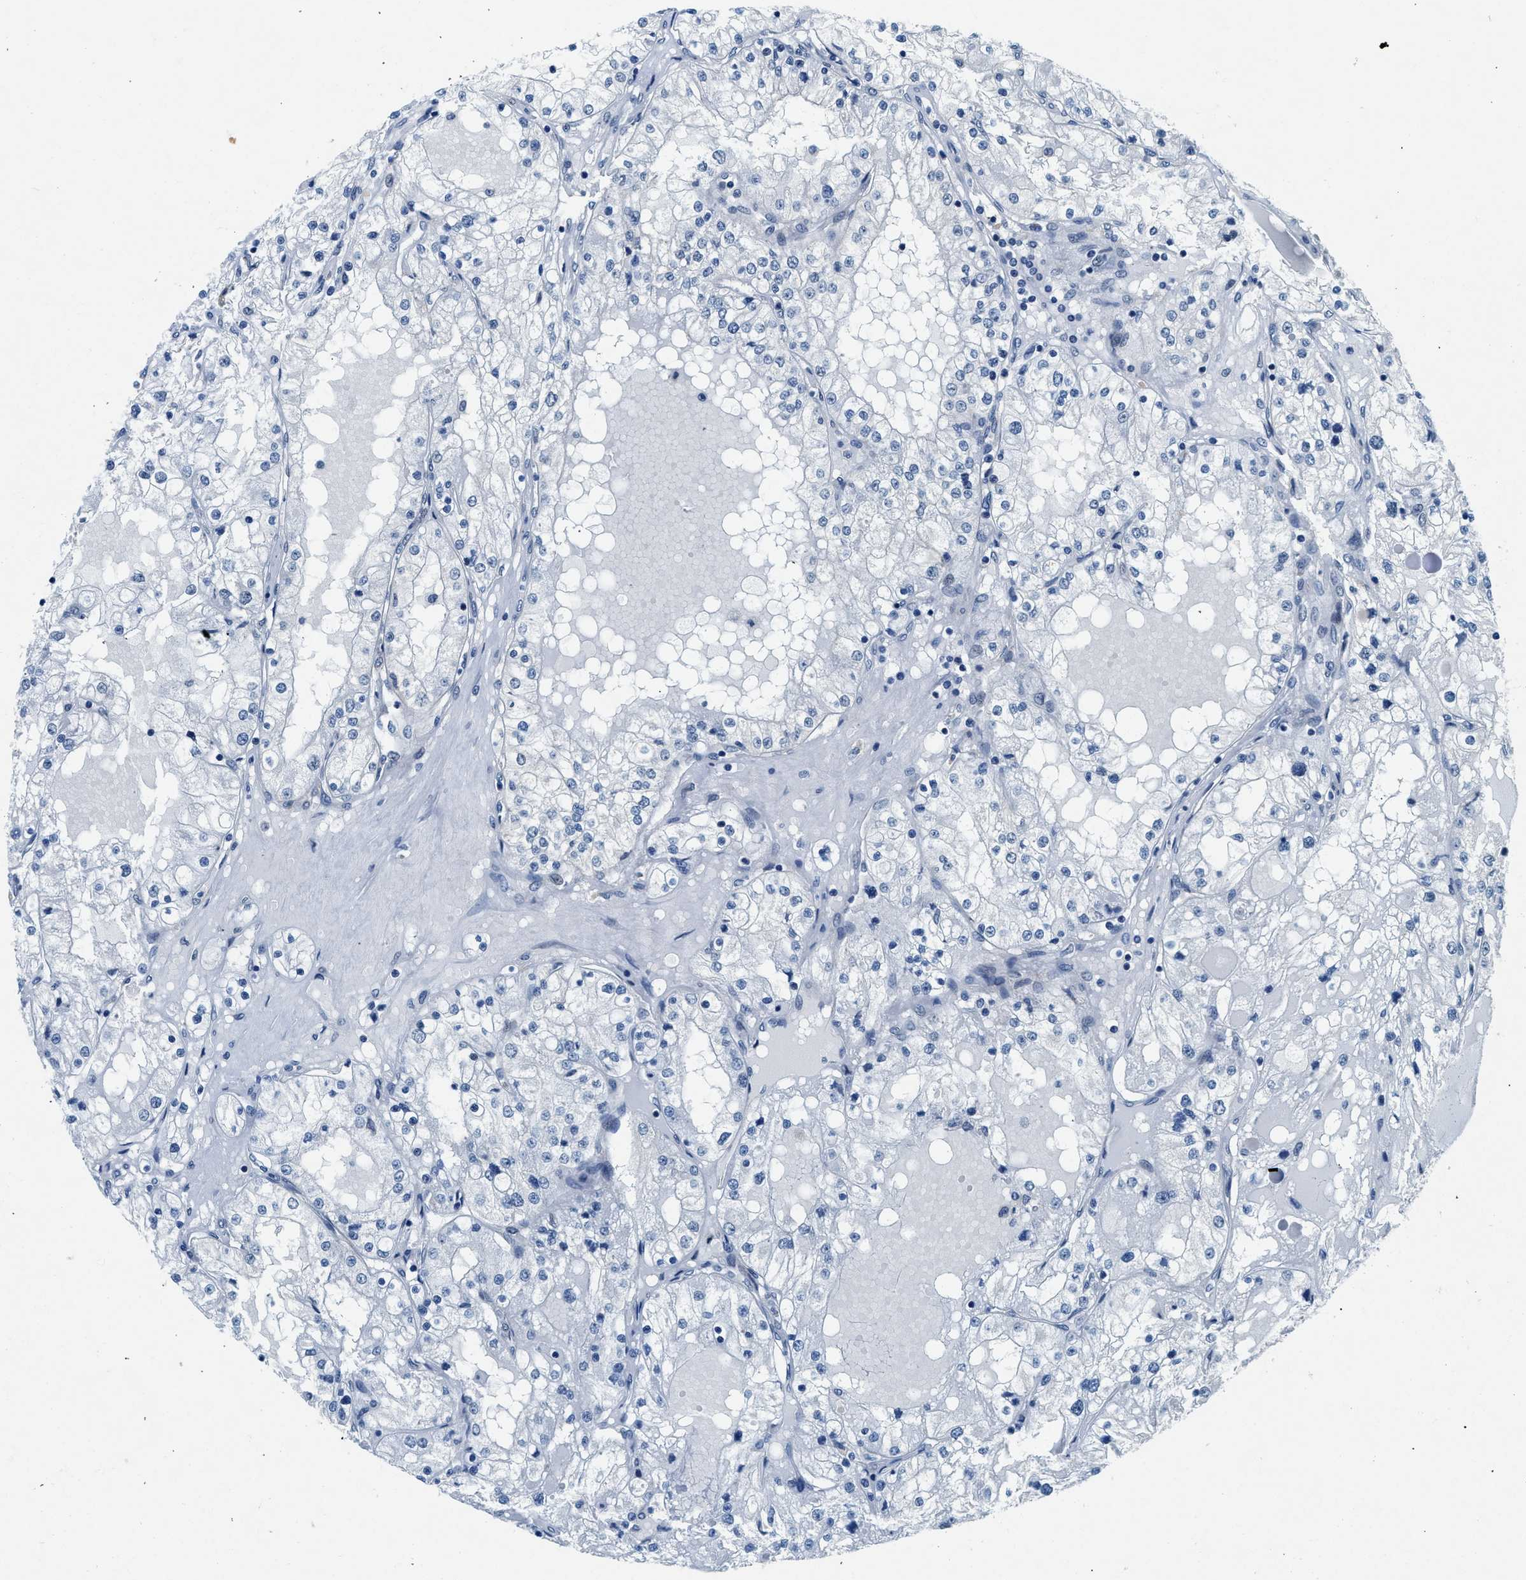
{"staining": {"intensity": "negative", "quantity": "none", "location": "none"}, "tissue": "renal cancer", "cell_type": "Tumor cells", "image_type": "cancer", "snomed": [{"axis": "morphology", "description": "Adenocarcinoma, NOS"}, {"axis": "topography", "description": "Kidney"}], "caption": "This is a image of immunohistochemistry (IHC) staining of adenocarcinoma (renal), which shows no staining in tumor cells. The staining was performed using DAB (3,3'-diaminobenzidine) to visualize the protein expression in brown, while the nuclei were stained in blue with hematoxylin (Magnification: 20x).", "gene": "COPS2", "patient": {"sex": "male", "age": 68}}